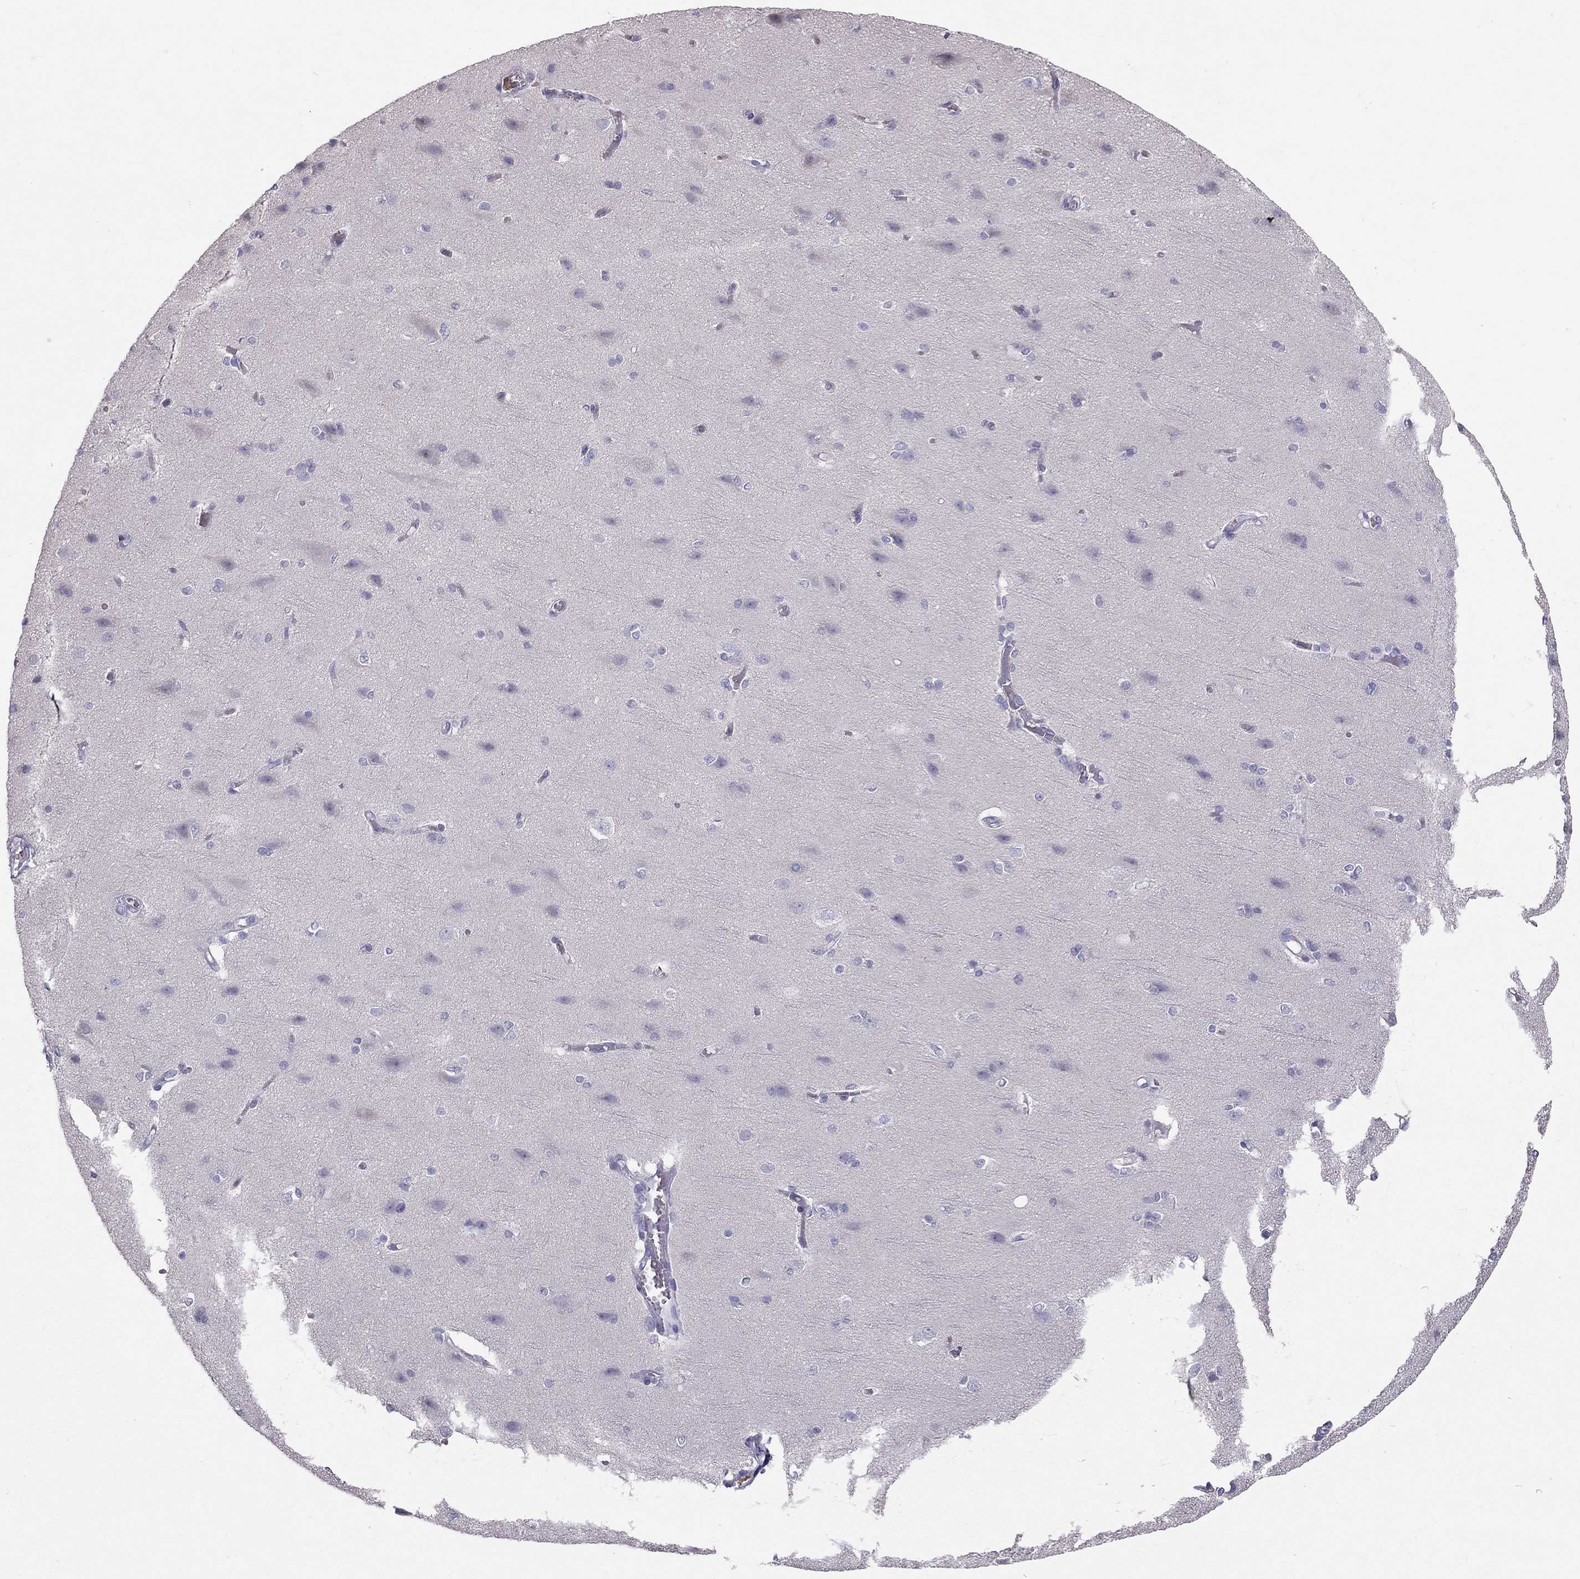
{"staining": {"intensity": "negative", "quantity": "none", "location": "none"}, "tissue": "cerebral cortex", "cell_type": "Endothelial cells", "image_type": "normal", "snomed": [{"axis": "morphology", "description": "Normal tissue, NOS"}, {"axis": "topography", "description": "Cerebral cortex"}], "caption": "Protein analysis of normal cerebral cortex exhibits no significant positivity in endothelial cells.", "gene": "FRMD1", "patient": {"sex": "male", "age": 37}}